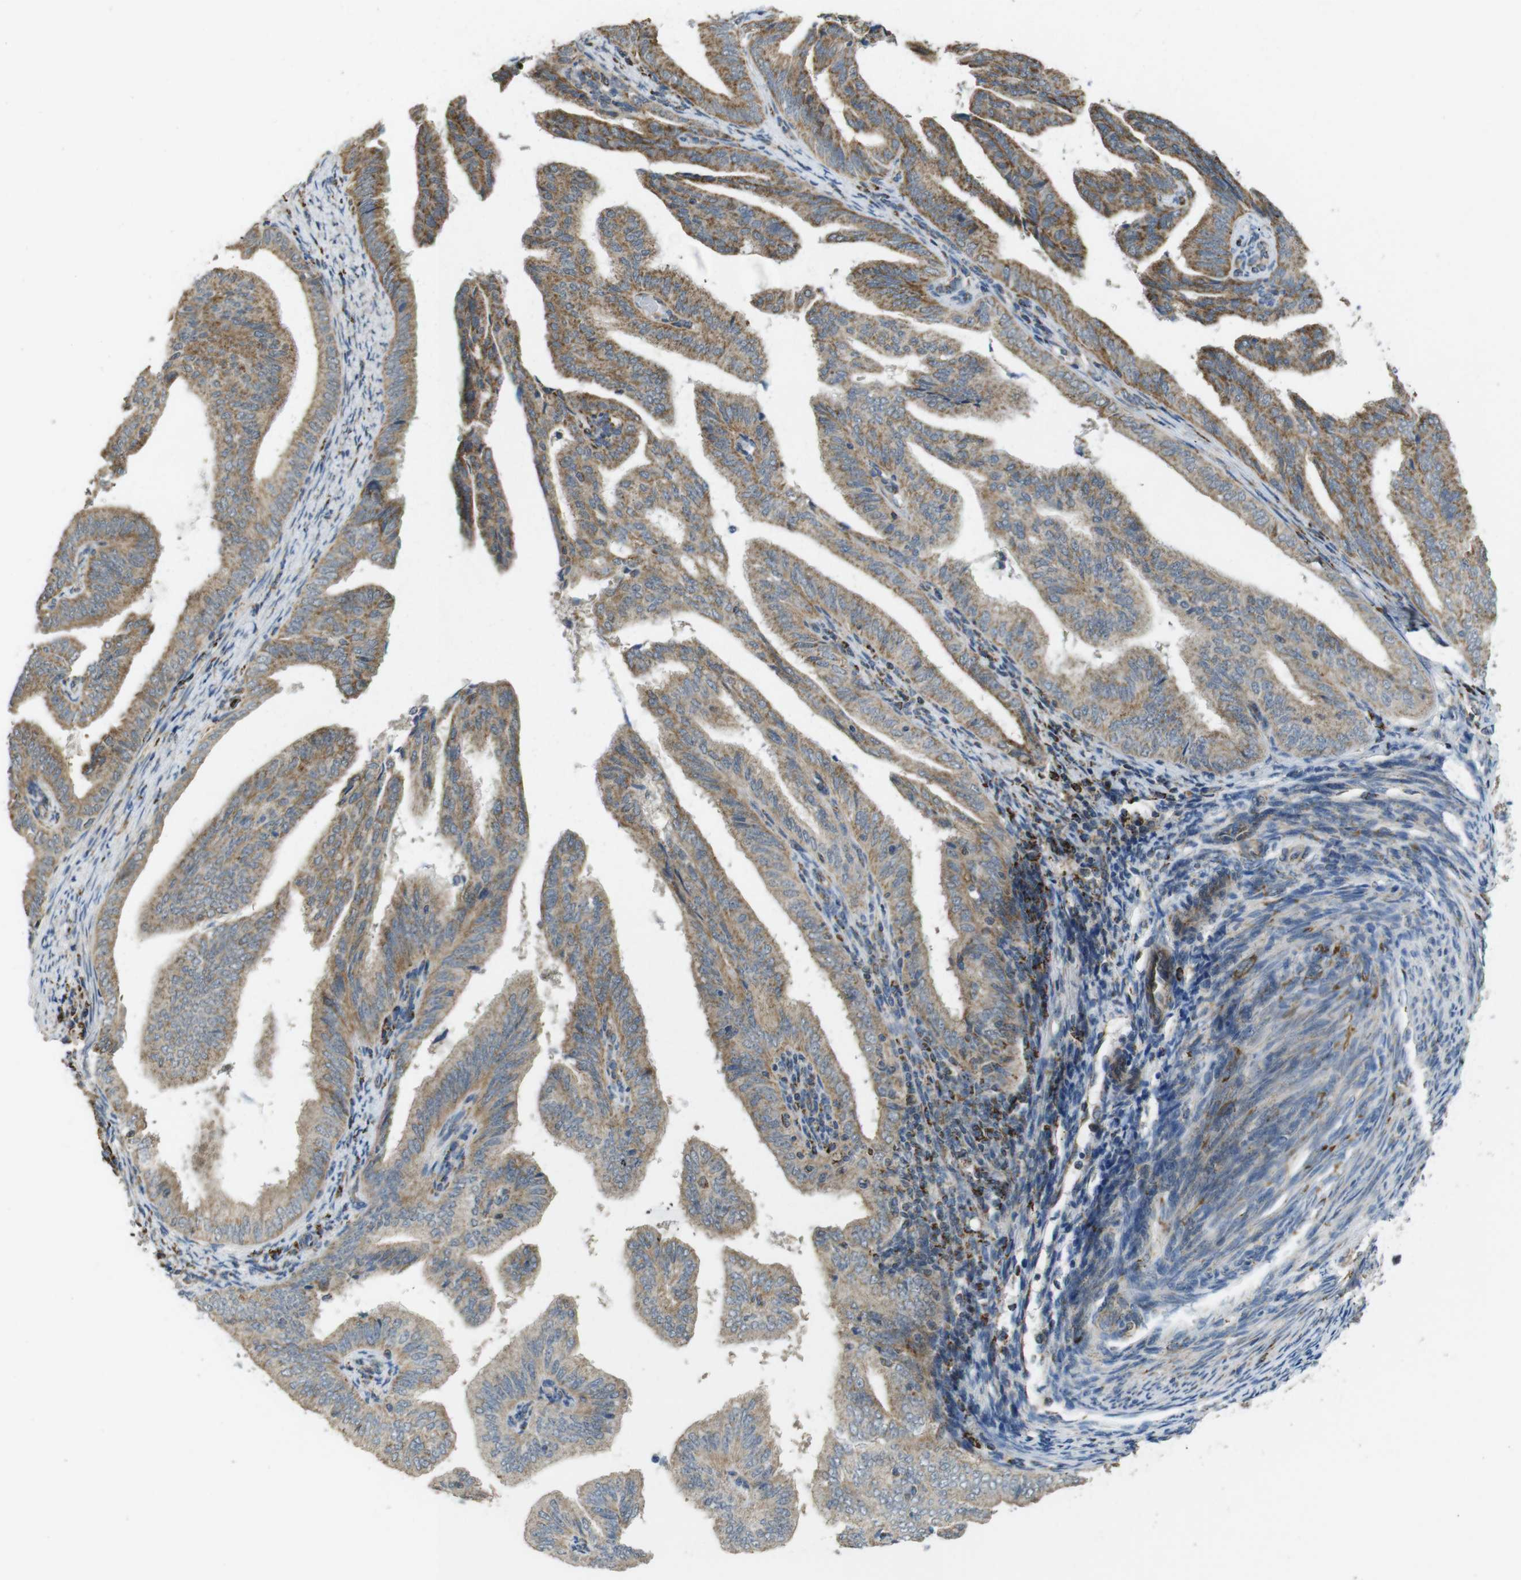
{"staining": {"intensity": "moderate", "quantity": ">75%", "location": "cytoplasmic/membranous"}, "tissue": "endometrial cancer", "cell_type": "Tumor cells", "image_type": "cancer", "snomed": [{"axis": "morphology", "description": "Adenocarcinoma, NOS"}, {"axis": "topography", "description": "Endometrium"}], "caption": "Immunohistochemistry (IHC) (DAB (3,3'-diaminobenzidine)) staining of endometrial cancer displays moderate cytoplasmic/membranous protein staining in approximately >75% of tumor cells.", "gene": "CALHM2", "patient": {"sex": "female", "age": 58}}